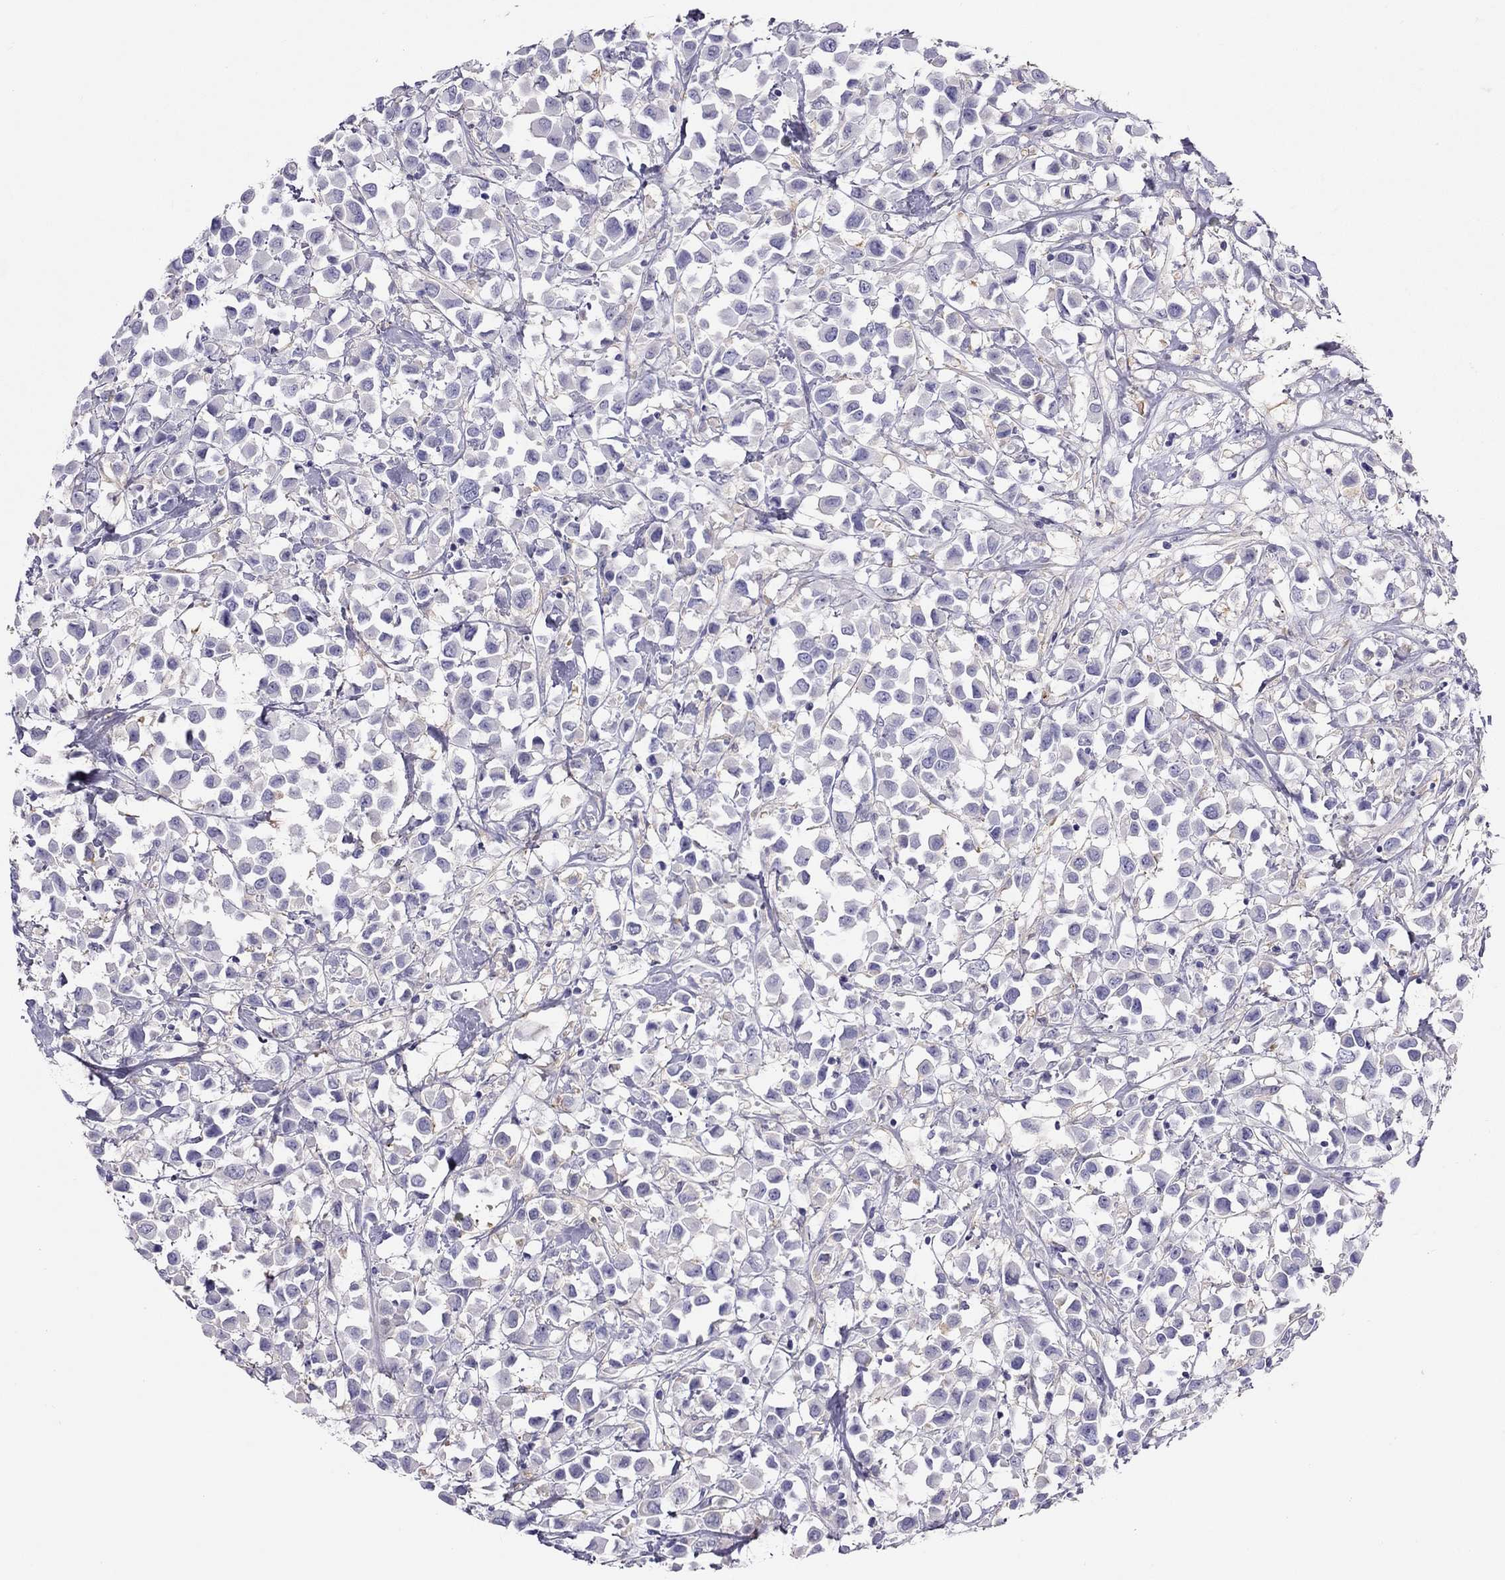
{"staining": {"intensity": "negative", "quantity": "none", "location": "none"}, "tissue": "breast cancer", "cell_type": "Tumor cells", "image_type": "cancer", "snomed": [{"axis": "morphology", "description": "Duct carcinoma"}, {"axis": "topography", "description": "Breast"}], "caption": "Tumor cells are negative for brown protein staining in breast cancer (invasive ductal carcinoma).", "gene": "ALOX15B", "patient": {"sex": "female", "age": 61}}